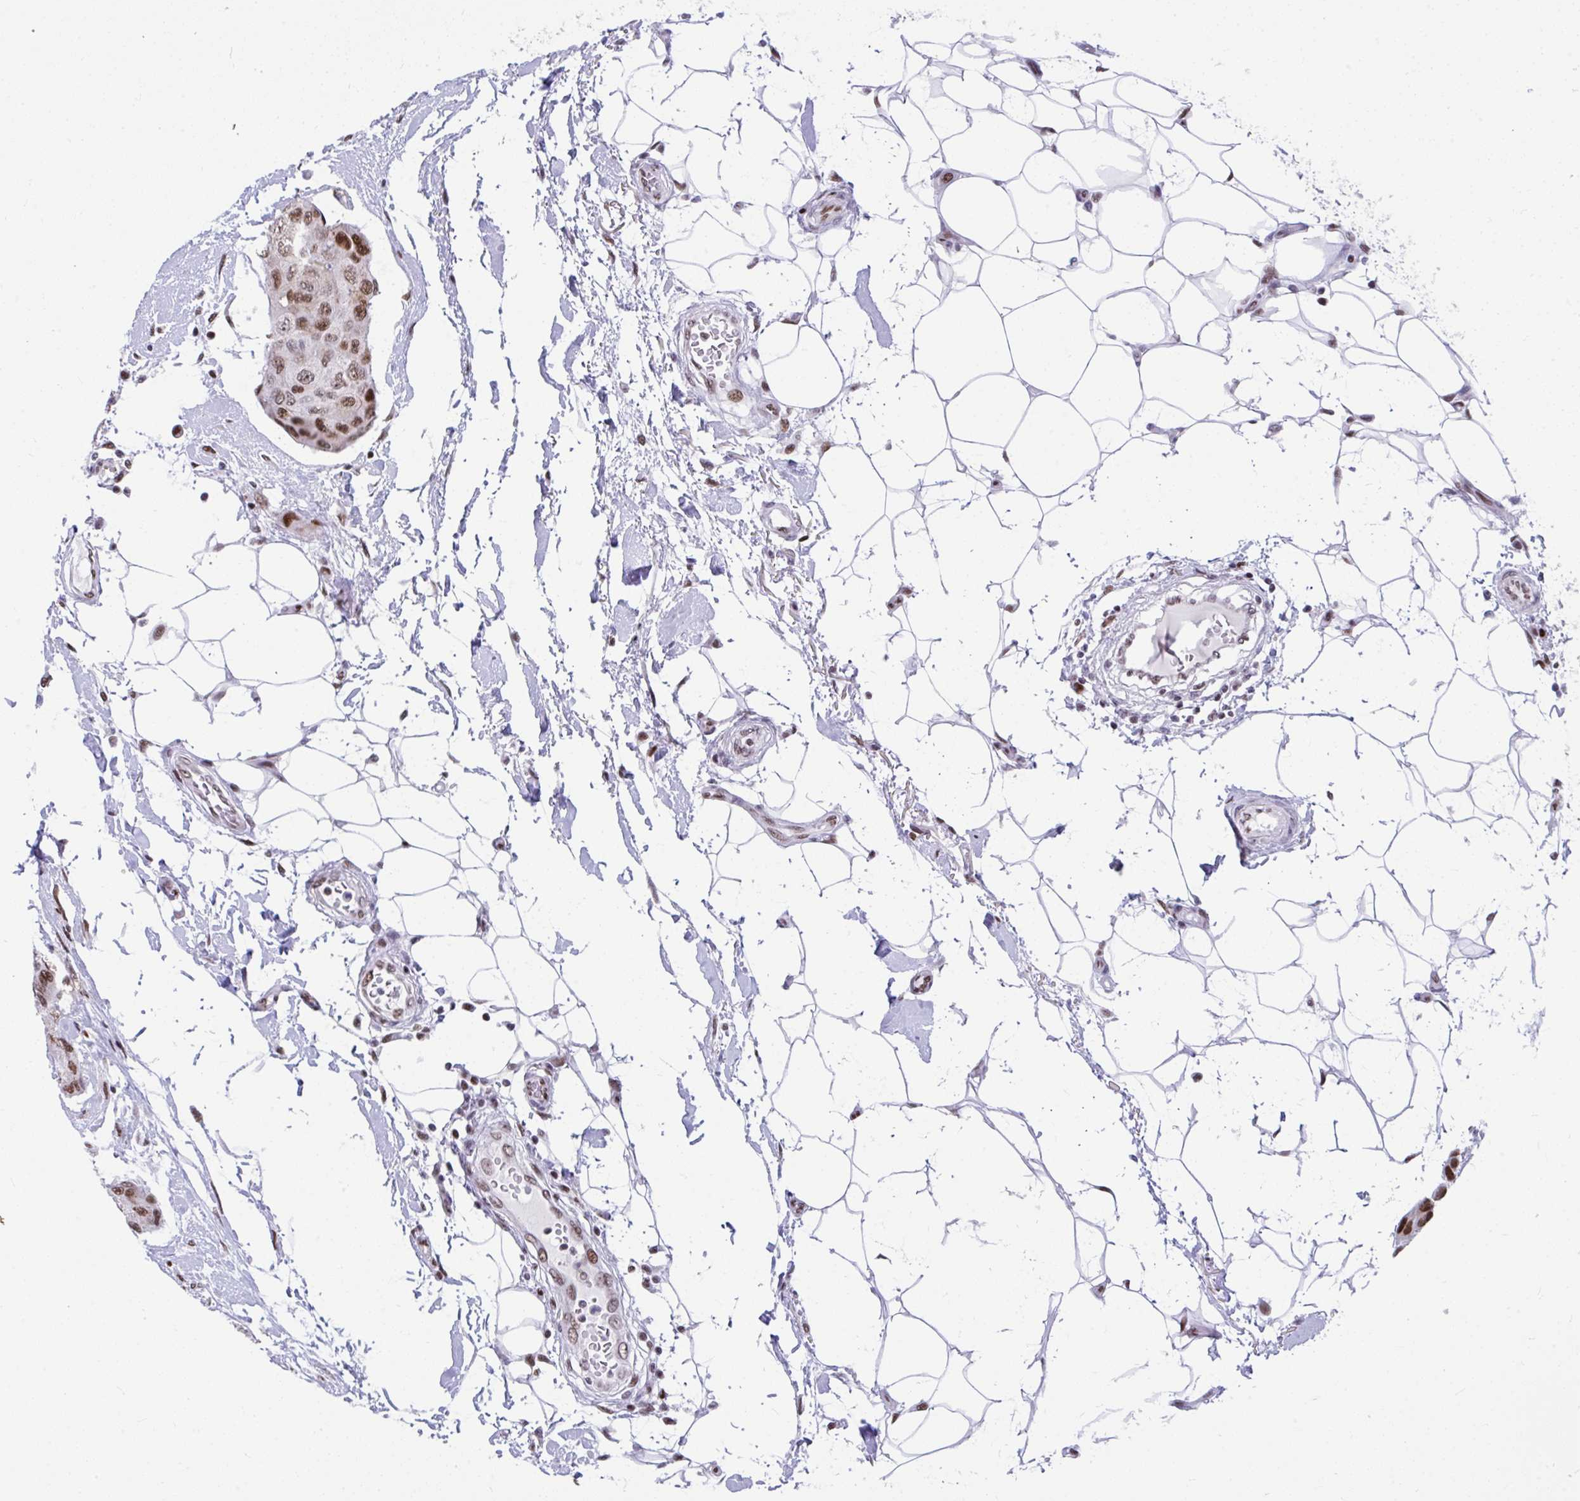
{"staining": {"intensity": "moderate", "quantity": ">75%", "location": "nuclear"}, "tissue": "breast cancer", "cell_type": "Tumor cells", "image_type": "cancer", "snomed": [{"axis": "morphology", "description": "Duct carcinoma"}, {"axis": "topography", "description": "Breast"}, {"axis": "topography", "description": "Lymph node"}], "caption": "DAB immunohistochemical staining of human invasive ductal carcinoma (breast) exhibits moderate nuclear protein positivity in about >75% of tumor cells.", "gene": "SLC35C2", "patient": {"sex": "female", "age": 80}}